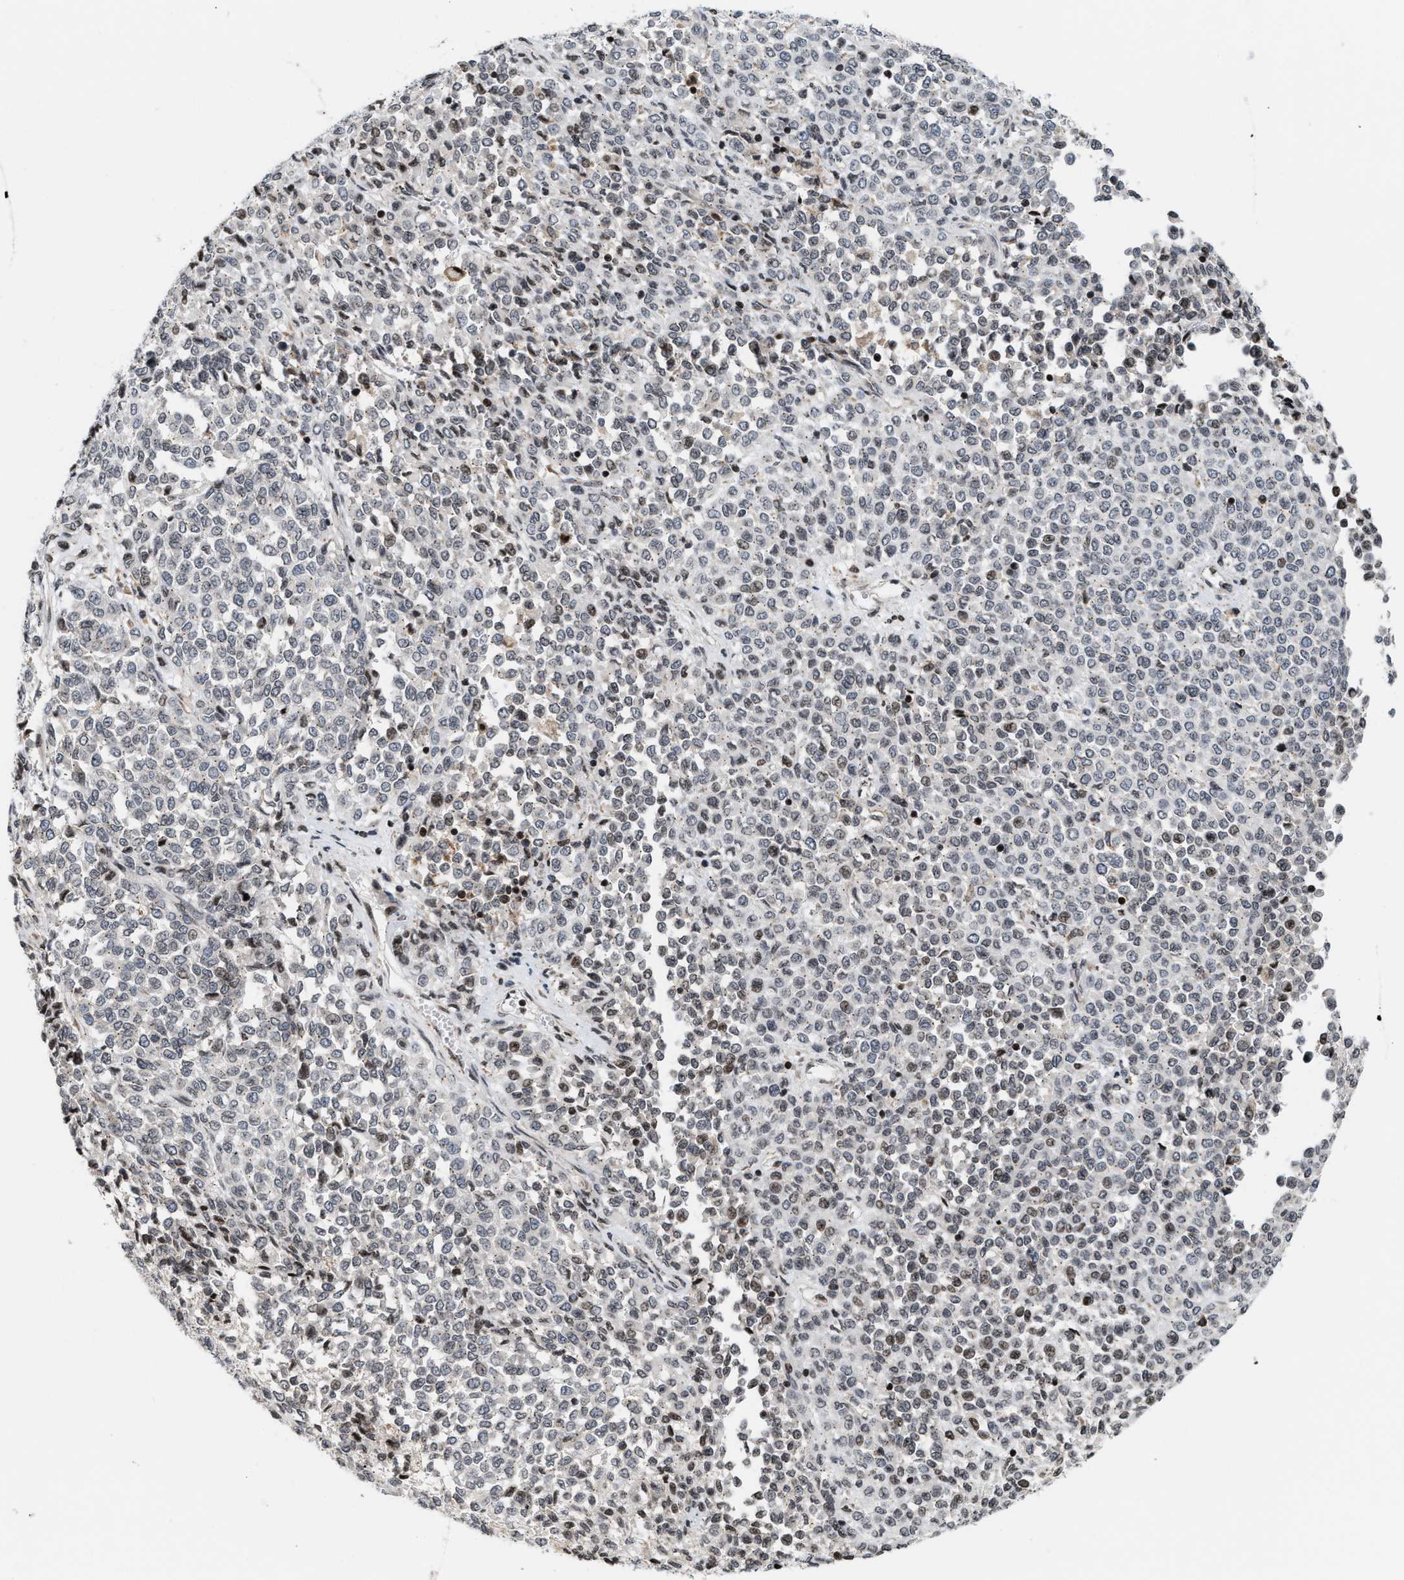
{"staining": {"intensity": "negative", "quantity": "none", "location": "none"}, "tissue": "melanoma", "cell_type": "Tumor cells", "image_type": "cancer", "snomed": [{"axis": "morphology", "description": "Malignant melanoma, Metastatic site"}, {"axis": "topography", "description": "Pancreas"}], "caption": "IHC image of neoplastic tissue: malignant melanoma (metastatic site) stained with DAB (3,3'-diaminobenzidine) demonstrates no significant protein positivity in tumor cells.", "gene": "PDZD2", "patient": {"sex": "female", "age": 30}}